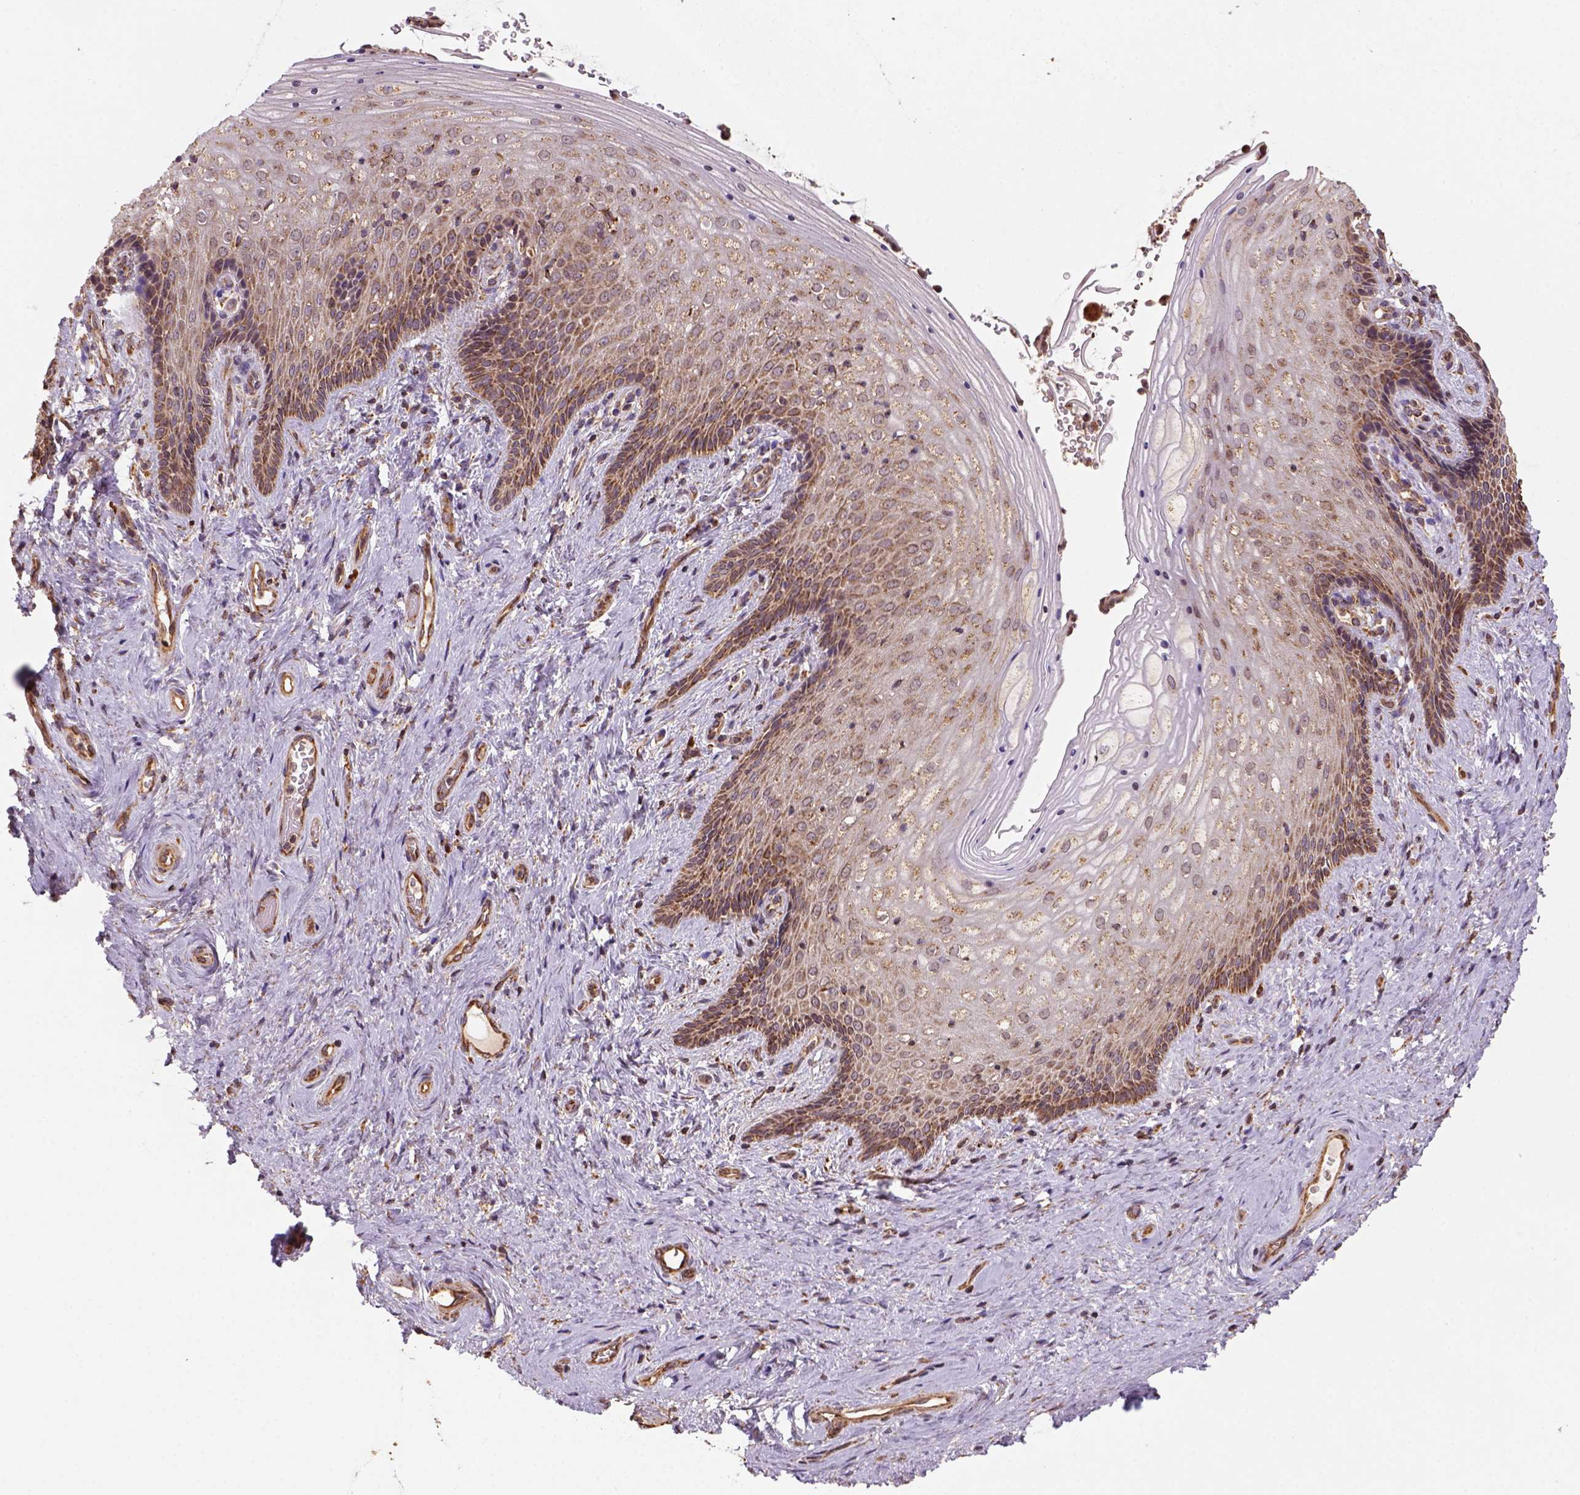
{"staining": {"intensity": "moderate", "quantity": ">75%", "location": "cytoplasmic/membranous"}, "tissue": "vagina", "cell_type": "Squamous epithelial cells", "image_type": "normal", "snomed": [{"axis": "morphology", "description": "Normal tissue, NOS"}, {"axis": "topography", "description": "Vagina"}], "caption": "Immunohistochemical staining of unremarkable human vagina shows >75% levels of moderate cytoplasmic/membranous protein expression in about >75% of squamous epithelial cells. (Brightfield microscopy of DAB IHC at high magnification).", "gene": "MAPK8IP3", "patient": {"sex": "female", "age": 45}}